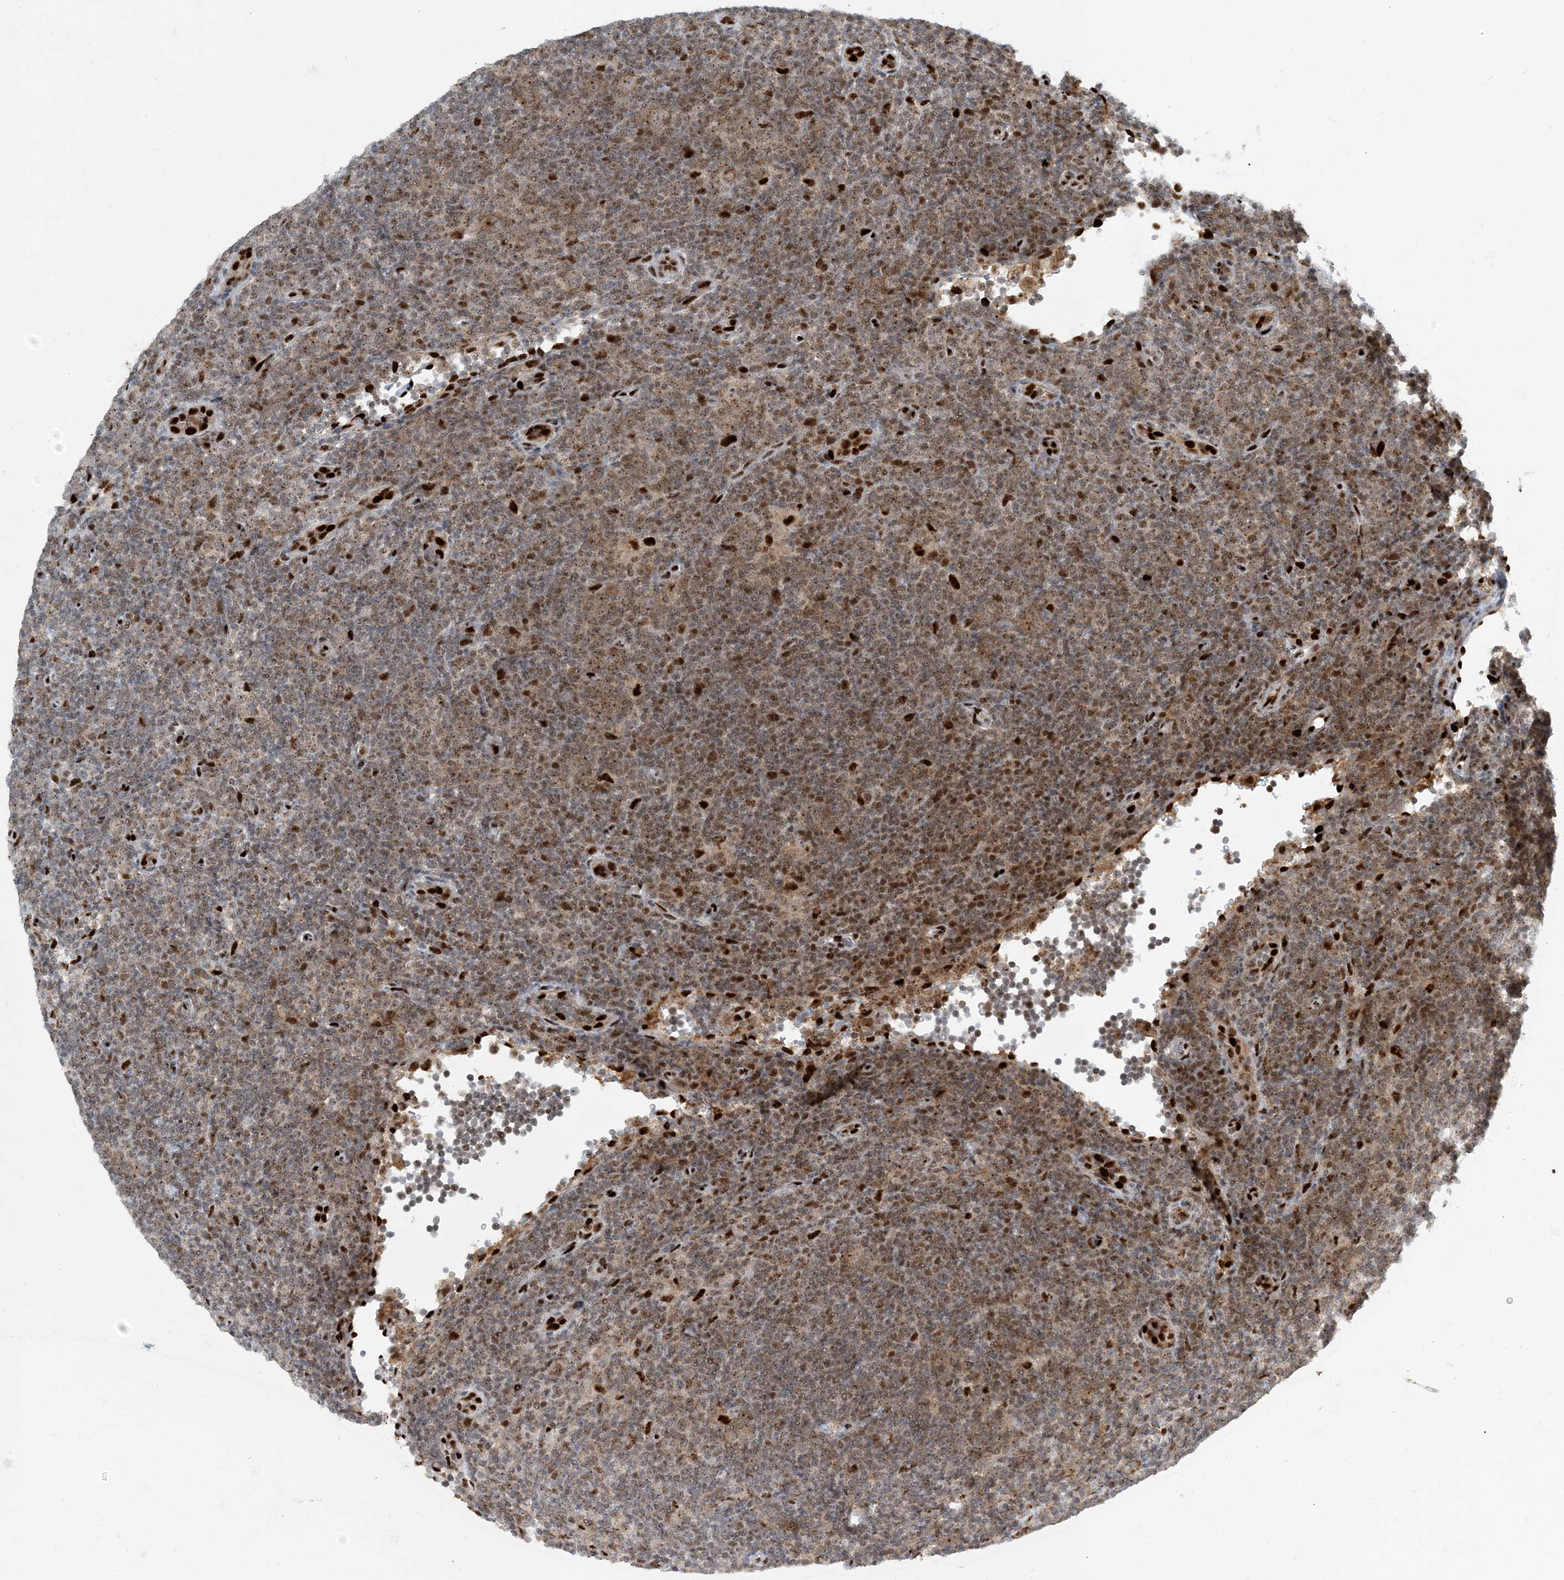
{"staining": {"intensity": "weak", "quantity": "25%-75%", "location": "nuclear"}, "tissue": "lymphoma", "cell_type": "Tumor cells", "image_type": "cancer", "snomed": [{"axis": "morphology", "description": "Hodgkin's disease, NOS"}, {"axis": "topography", "description": "Lymph node"}], "caption": "A high-resolution micrograph shows immunohistochemistry (IHC) staining of Hodgkin's disease, which demonstrates weak nuclear expression in about 25%-75% of tumor cells.", "gene": "MBD1", "patient": {"sex": "female", "age": 57}}